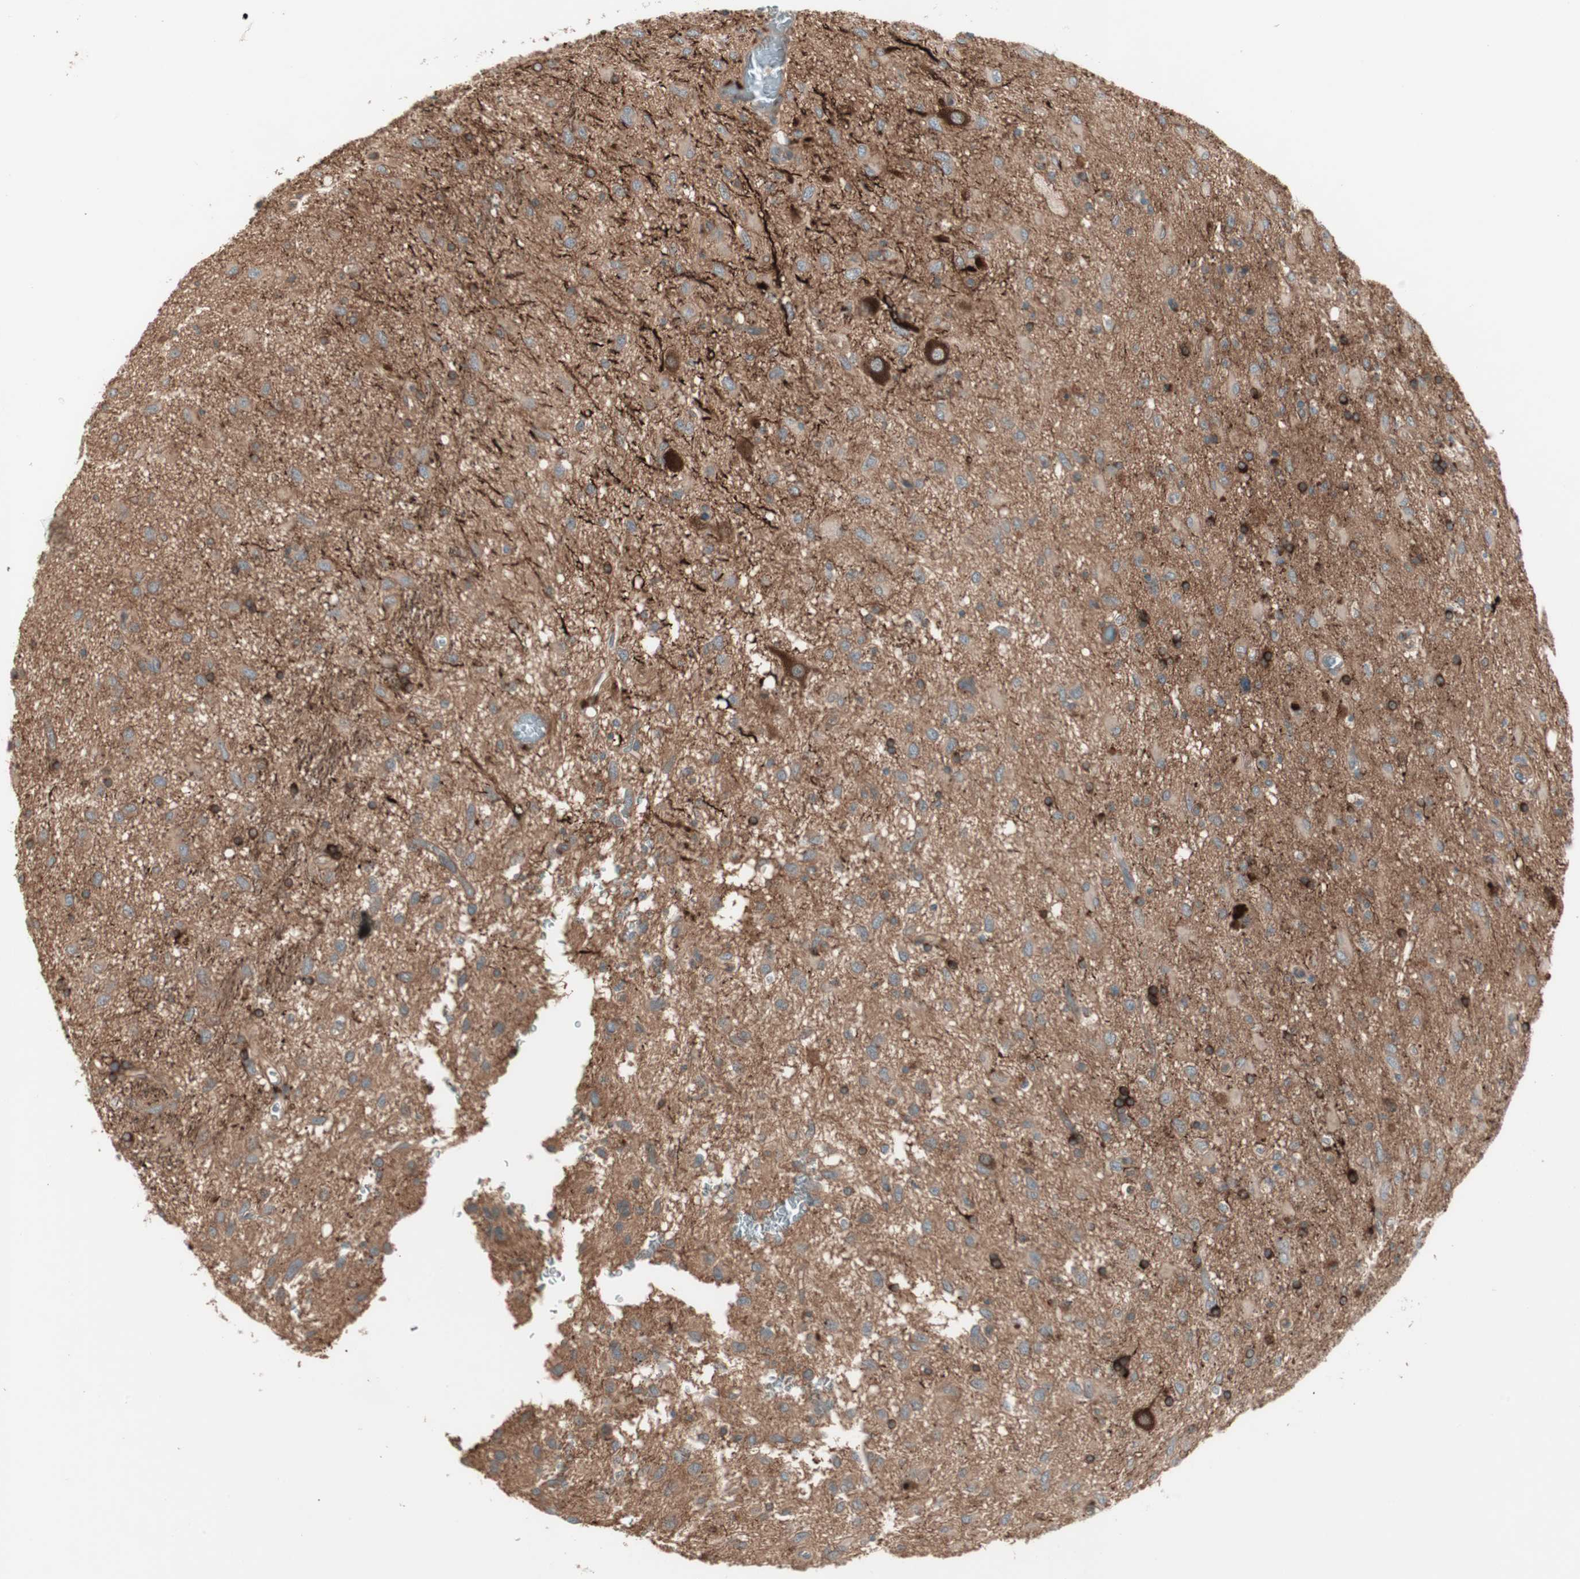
{"staining": {"intensity": "strong", "quantity": ">75%", "location": "cytoplasmic/membranous"}, "tissue": "glioma", "cell_type": "Tumor cells", "image_type": "cancer", "snomed": [{"axis": "morphology", "description": "Glioma, malignant, Low grade"}, {"axis": "topography", "description": "Brain"}], "caption": "Immunohistochemical staining of human malignant glioma (low-grade) exhibits high levels of strong cytoplasmic/membranous staining in about >75% of tumor cells.", "gene": "TFPI", "patient": {"sex": "male", "age": 77}}